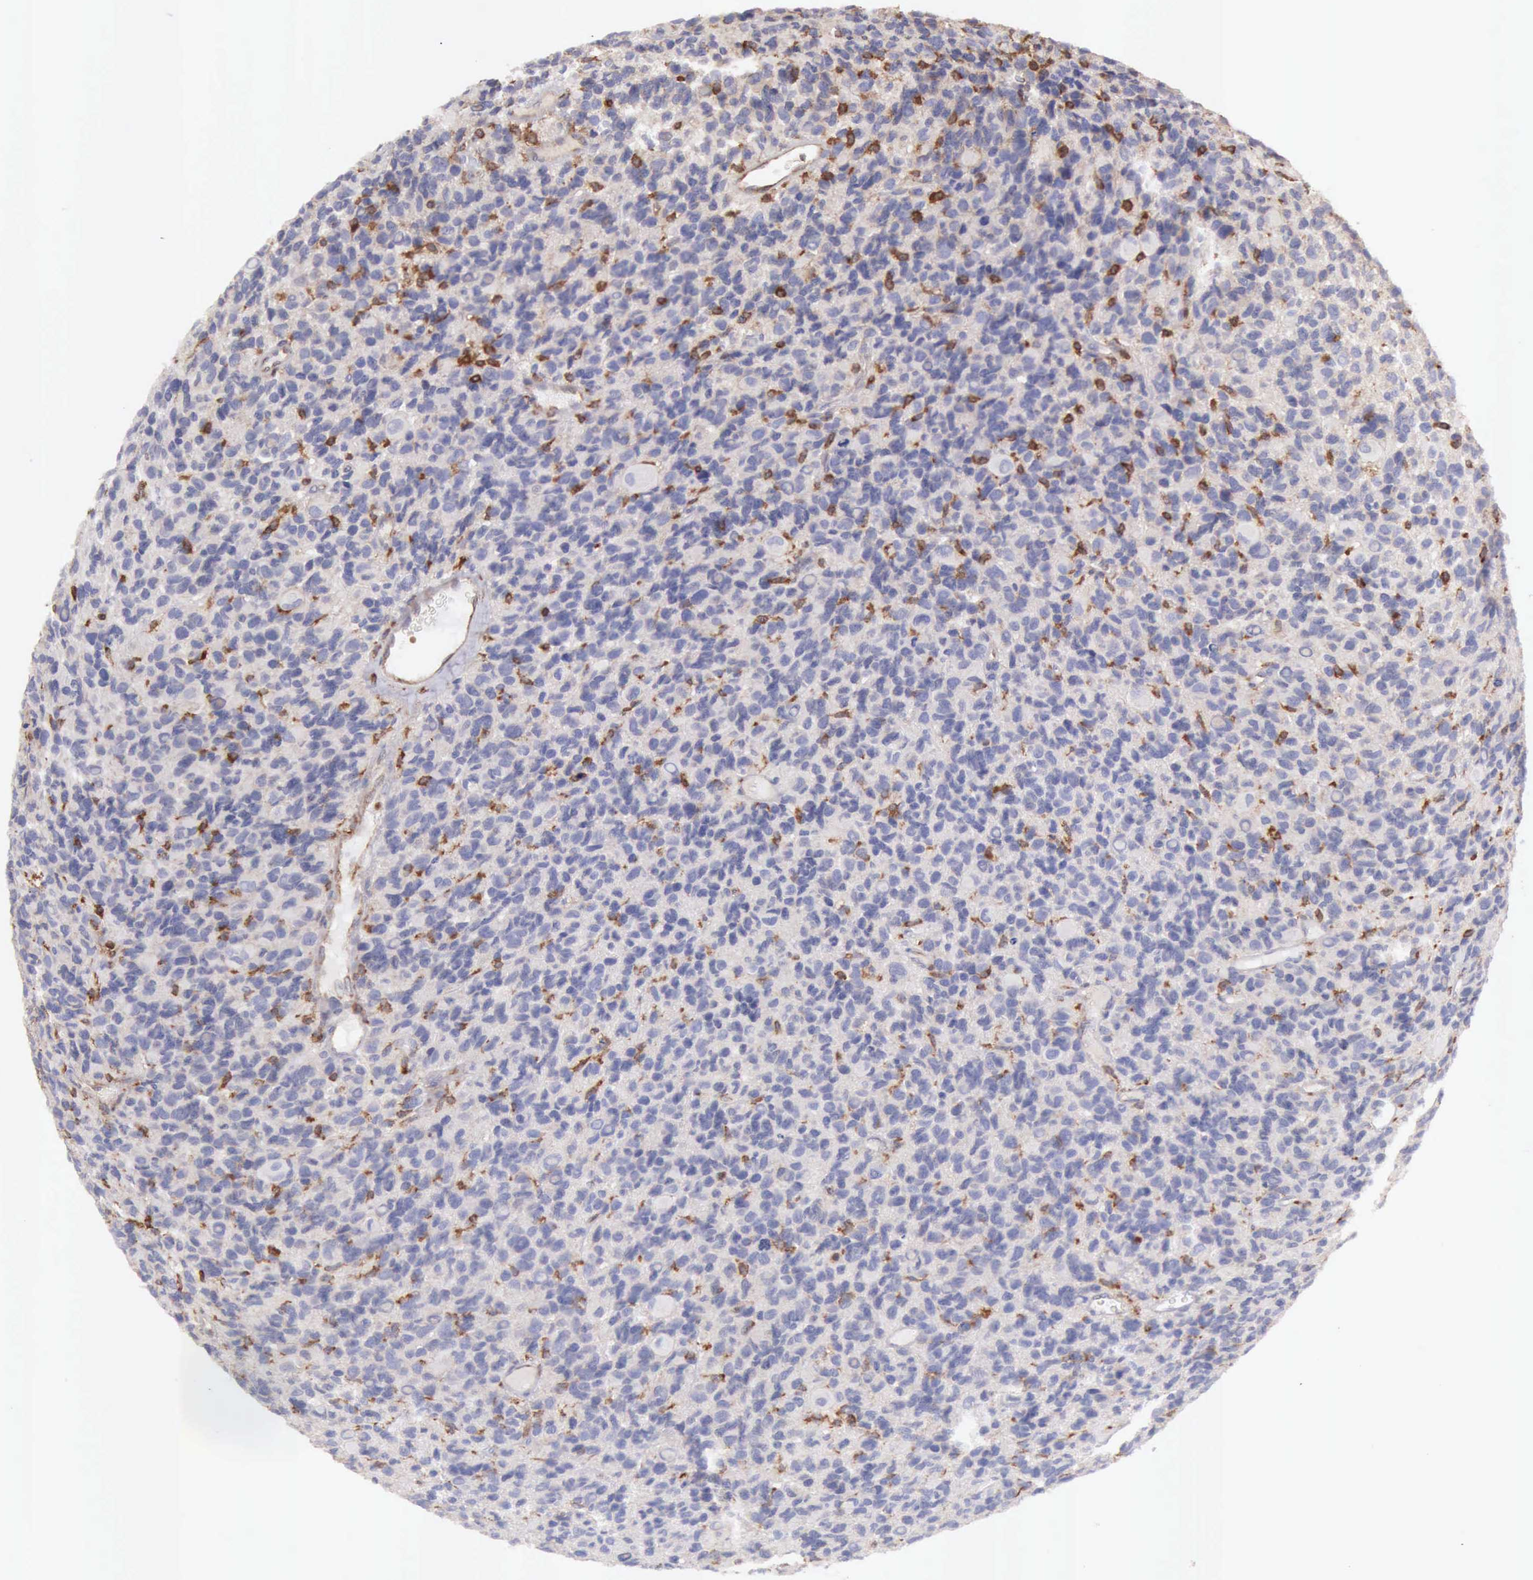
{"staining": {"intensity": "negative", "quantity": "none", "location": "none"}, "tissue": "glioma", "cell_type": "Tumor cells", "image_type": "cancer", "snomed": [{"axis": "morphology", "description": "Glioma, malignant, High grade"}, {"axis": "topography", "description": "Brain"}], "caption": "Photomicrograph shows no protein positivity in tumor cells of malignant glioma (high-grade) tissue.", "gene": "ARHGAP4", "patient": {"sex": "male", "age": 77}}